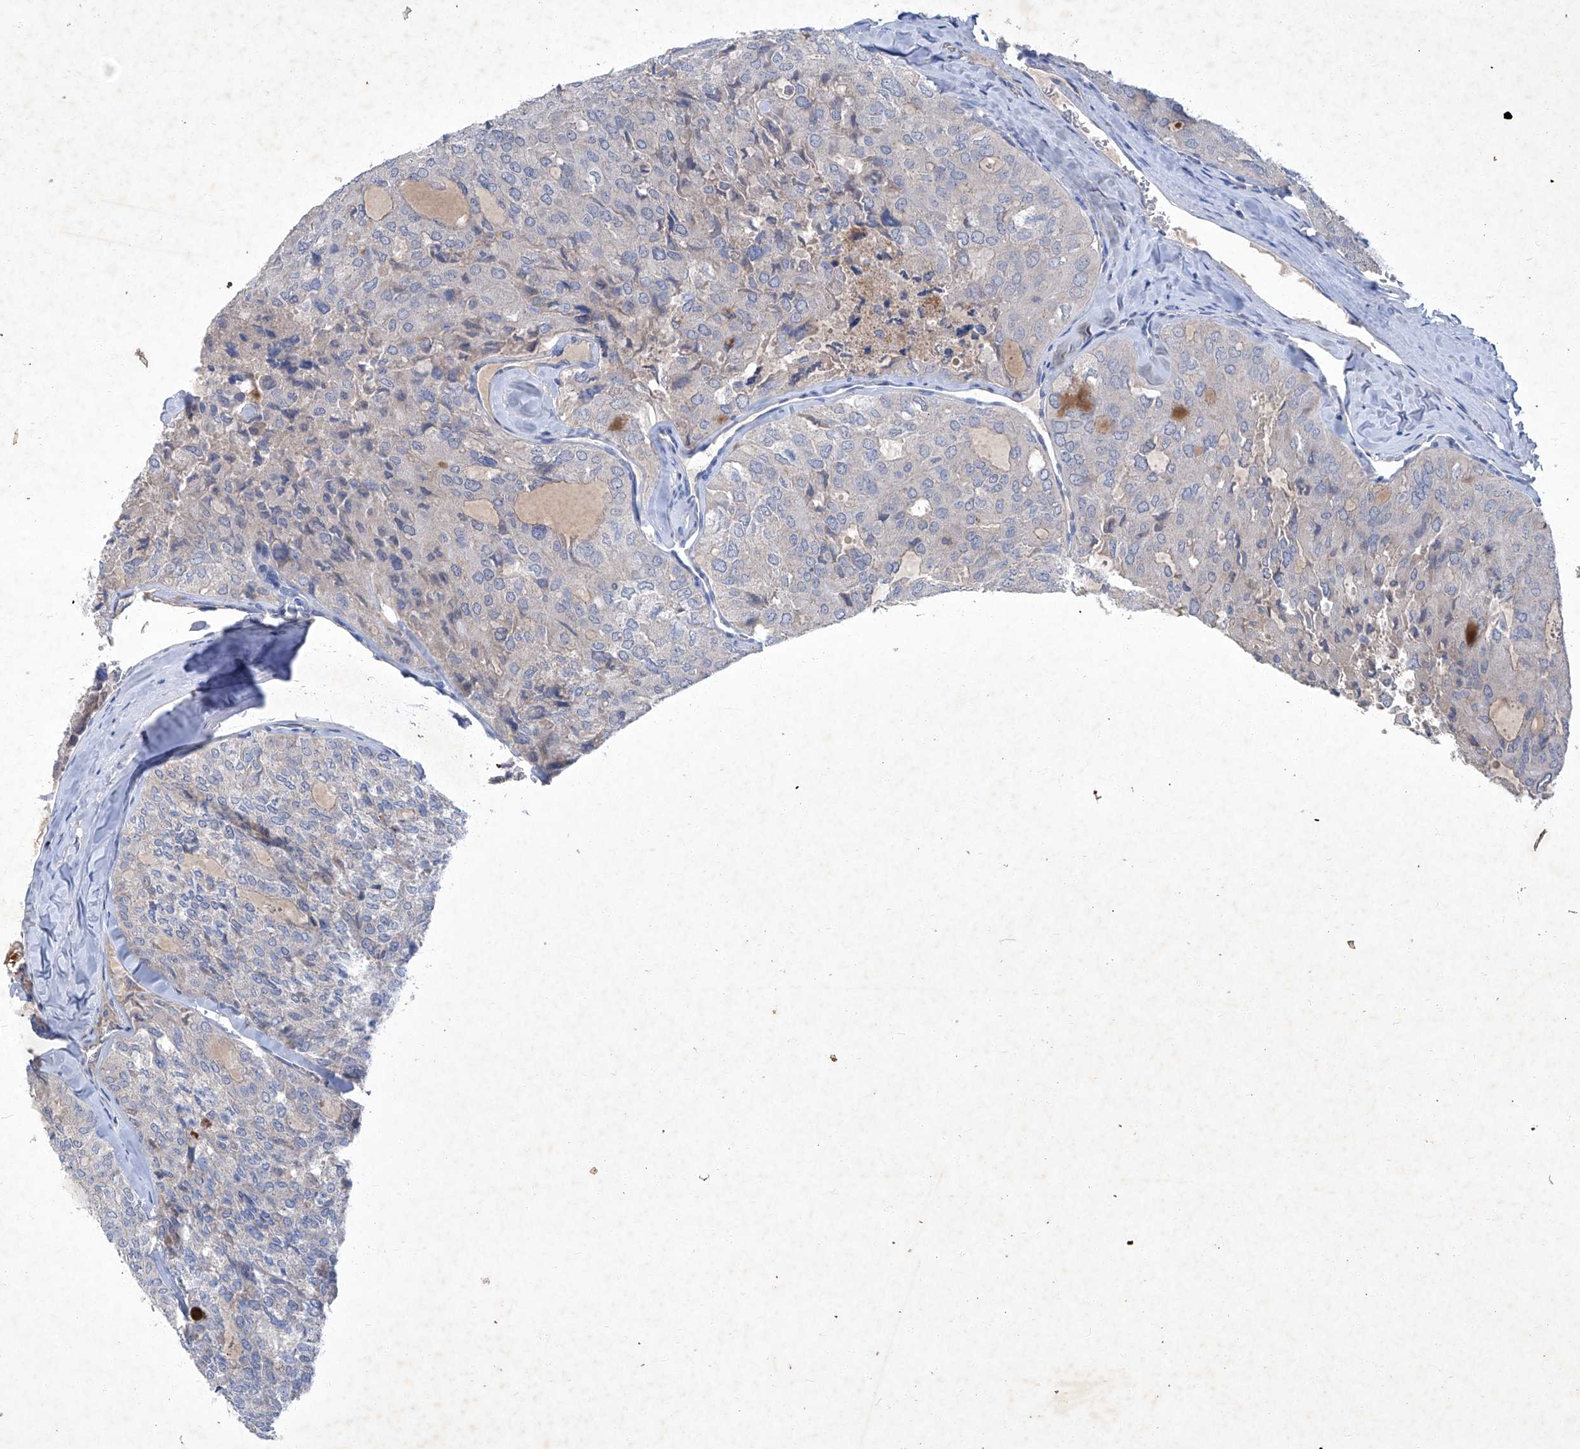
{"staining": {"intensity": "negative", "quantity": "none", "location": "none"}, "tissue": "thyroid cancer", "cell_type": "Tumor cells", "image_type": "cancer", "snomed": [{"axis": "morphology", "description": "Follicular adenoma carcinoma, NOS"}, {"axis": "topography", "description": "Thyroid gland"}], "caption": "The histopathology image exhibits no significant positivity in tumor cells of thyroid cancer (follicular adenoma carcinoma).", "gene": "SBK2", "patient": {"sex": "male", "age": 75}}